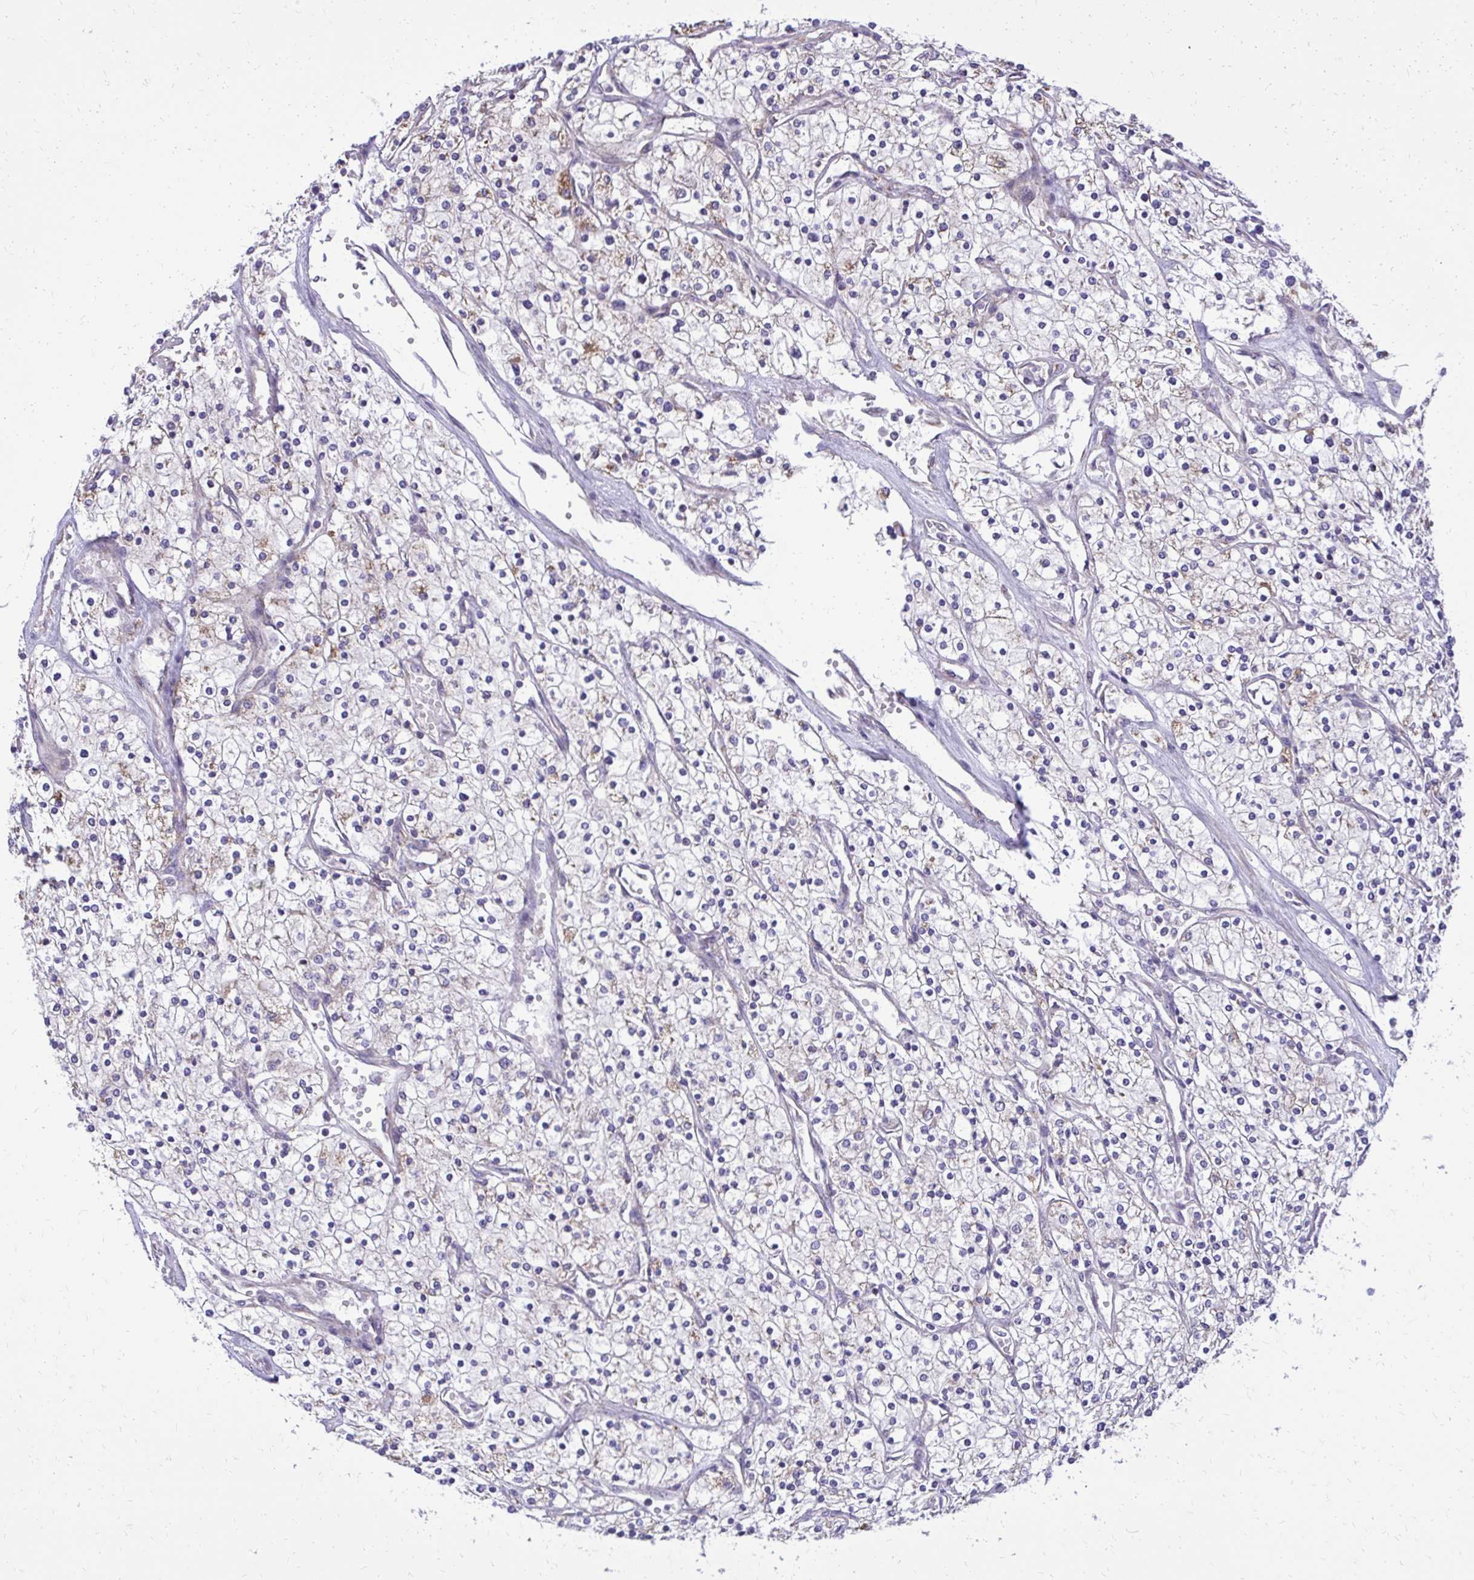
{"staining": {"intensity": "weak", "quantity": "<25%", "location": "cytoplasmic/membranous"}, "tissue": "renal cancer", "cell_type": "Tumor cells", "image_type": "cancer", "snomed": [{"axis": "morphology", "description": "Adenocarcinoma, NOS"}, {"axis": "topography", "description": "Kidney"}], "caption": "High magnification brightfield microscopy of adenocarcinoma (renal) stained with DAB (3,3'-diaminobenzidine) (brown) and counterstained with hematoxylin (blue): tumor cells show no significant positivity. Nuclei are stained in blue.", "gene": "ABCC3", "patient": {"sex": "male", "age": 80}}